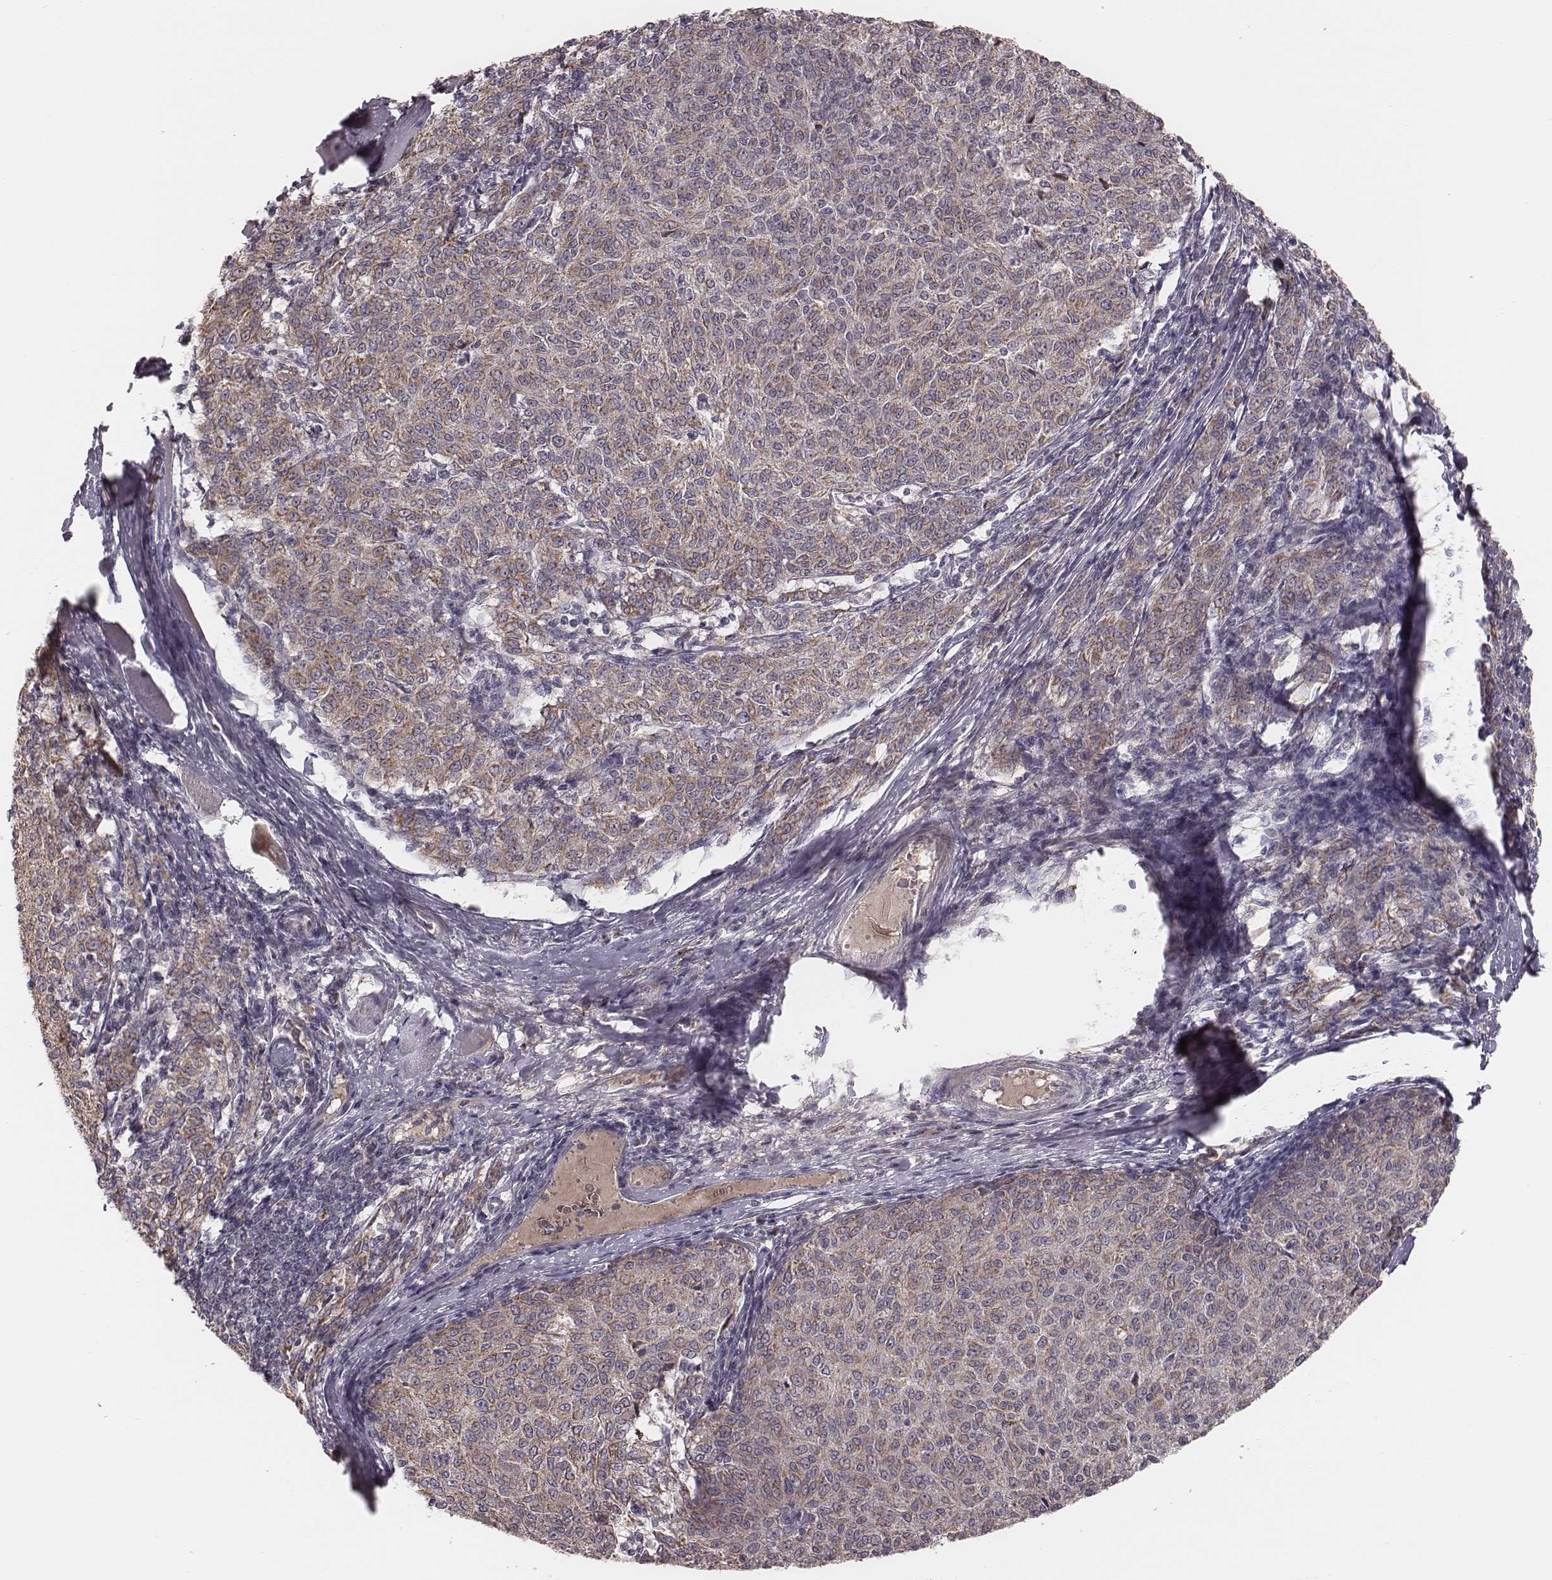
{"staining": {"intensity": "weak", "quantity": "25%-75%", "location": "cytoplasmic/membranous"}, "tissue": "melanoma", "cell_type": "Tumor cells", "image_type": "cancer", "snomed": [{"axis": "morphology", "description": "Malignant melanoma, NOS"}, {"axis": "topography", "description": "Skin"}], "caption": "Protein analysis of malignant melanoma tissue shows weak cytoplasmic/membranous expression in about 25%-75% of tumor cells. The staining was performed using DAB (3,3'-diaminobenzidine), with brown indicating positive protein expression. Nuclei are stained blue with hematoxylin.", "gene": "MRPS27", "patient": {"sex": "female", "age": 72}}